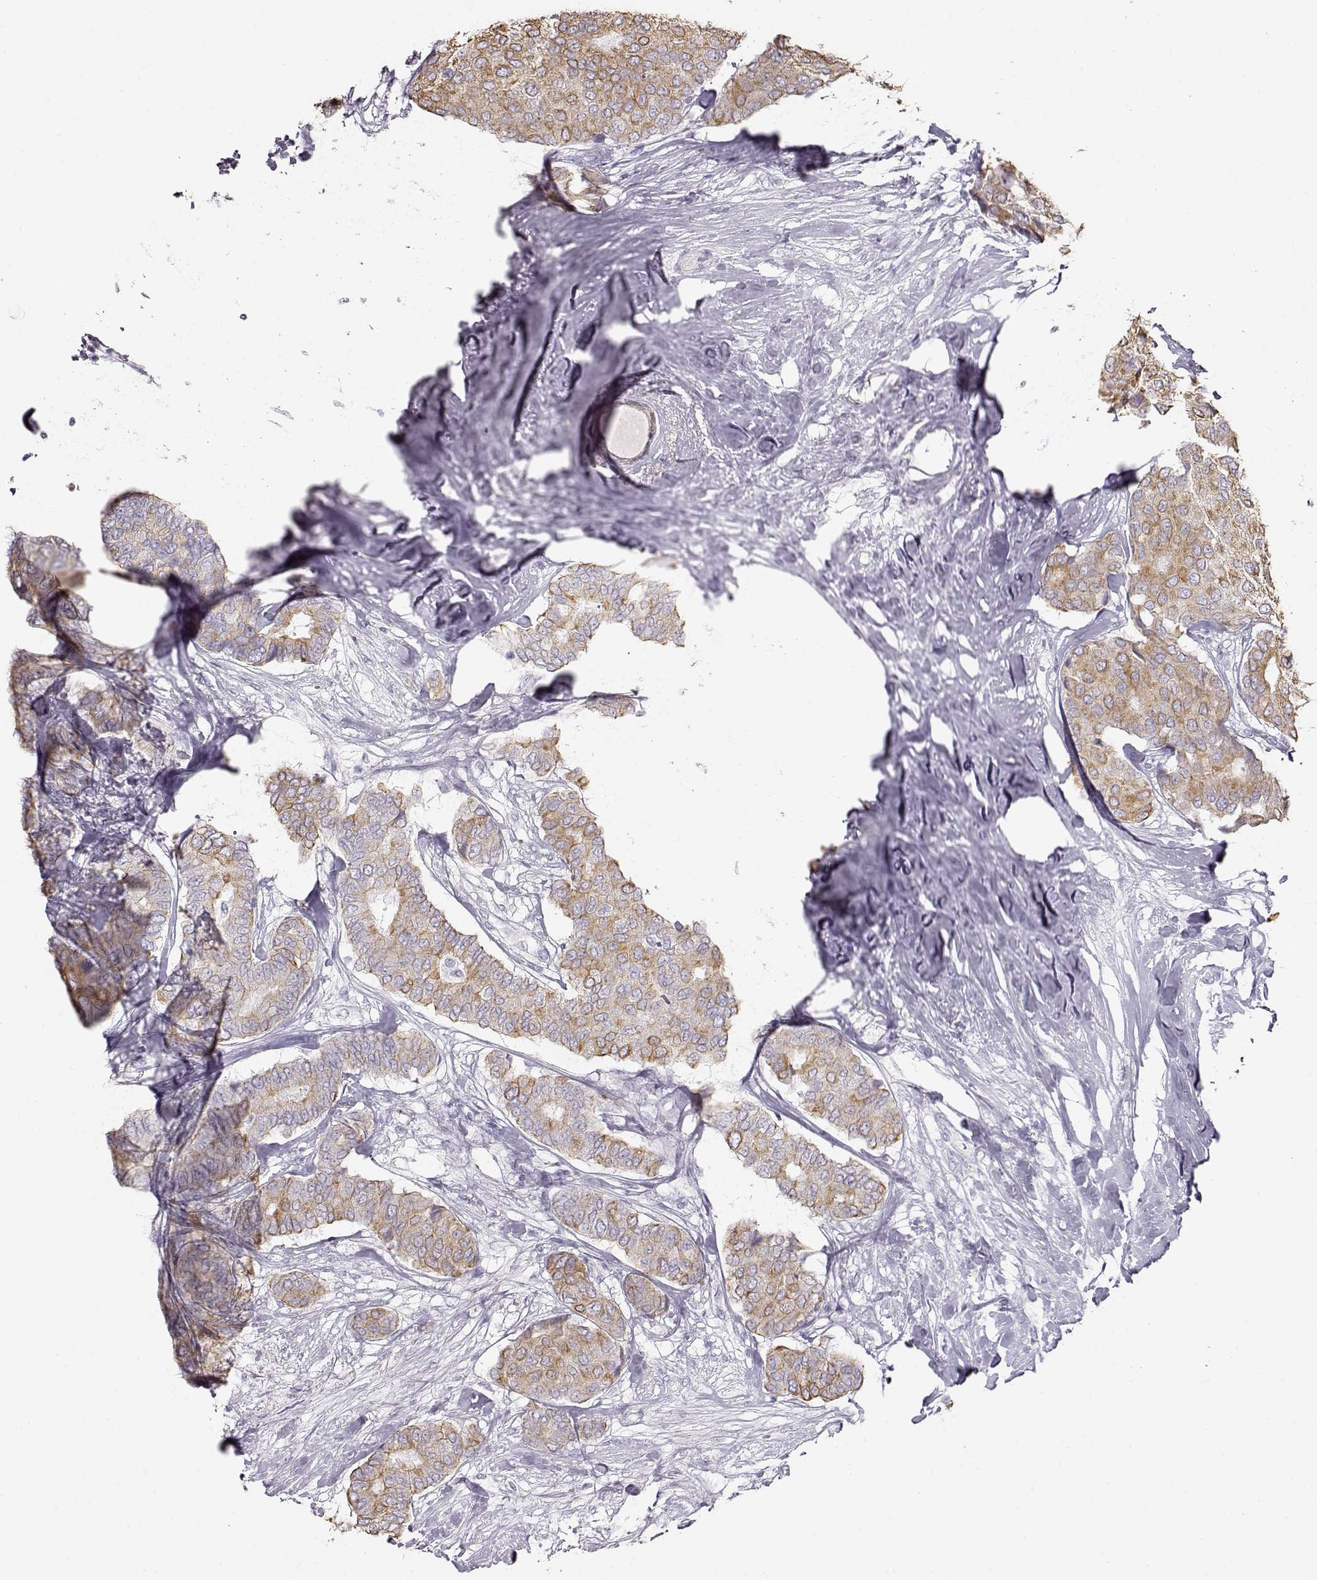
{"staining": {"intensity": "moderate", "quantity": "25%-75%", "location": "cytoplasmic/membranous"}, "tissue": "breast cancer", "cell_type": "Tumor cells", "image_type": "cancer", "snomed": [{"axis": "morphology", "description": "Duct carcinoma"}, {"axis": "topography", "description": "Breast"}], "caption": "Protein staining displays moderate cytoplasmic/membranous staining in about 25%-75% of tumor cells in breast cancer. The staining is performed using DAB (3,3'-diaminobenzidine) brown chromogen to label protein expression. The nuclei are counter-stained blue using hematoxylin.", "gene": "S100B", "patient": {"sex": "female", "age": 75}}